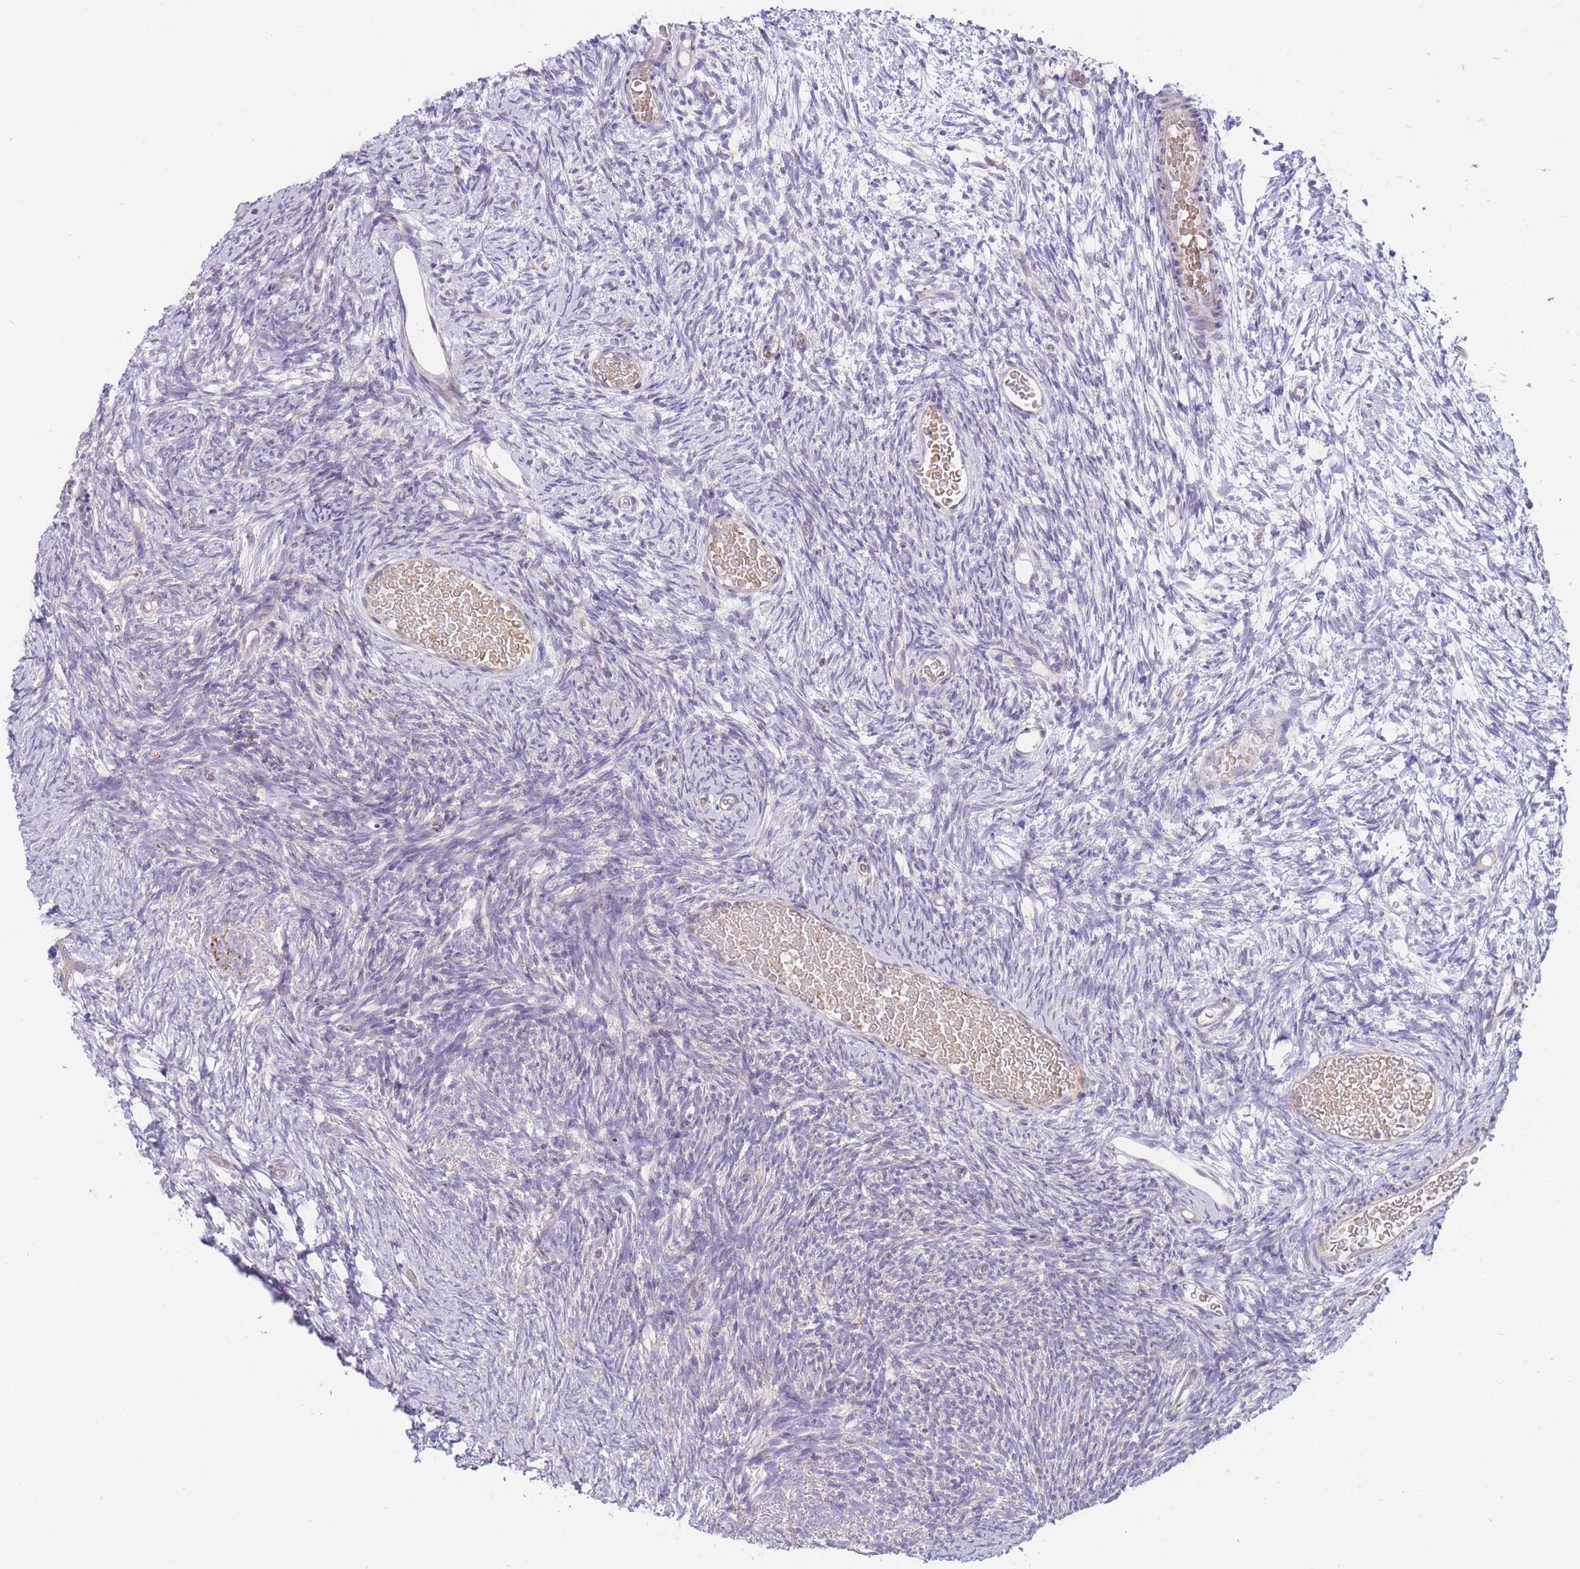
{"staining": {"intensity": "negative", "quantity": "none", "location": "none"}, "tissue": "ovary", "cell_type": "Ovarian stroma cells", "image_type": "normal", "snomed": [{"axis": "morphology", "description": "Normal tissue, NOS"}, {"axis": "topography", "description": "Ovary"}], "caption": "Human ovary stained for a protein using immunohistochemistry (IHC) demonstrates no expression in ovarian stroma cells.", "gene": "BOLA2B", "patient": {"sex": "female", "age": 39}}